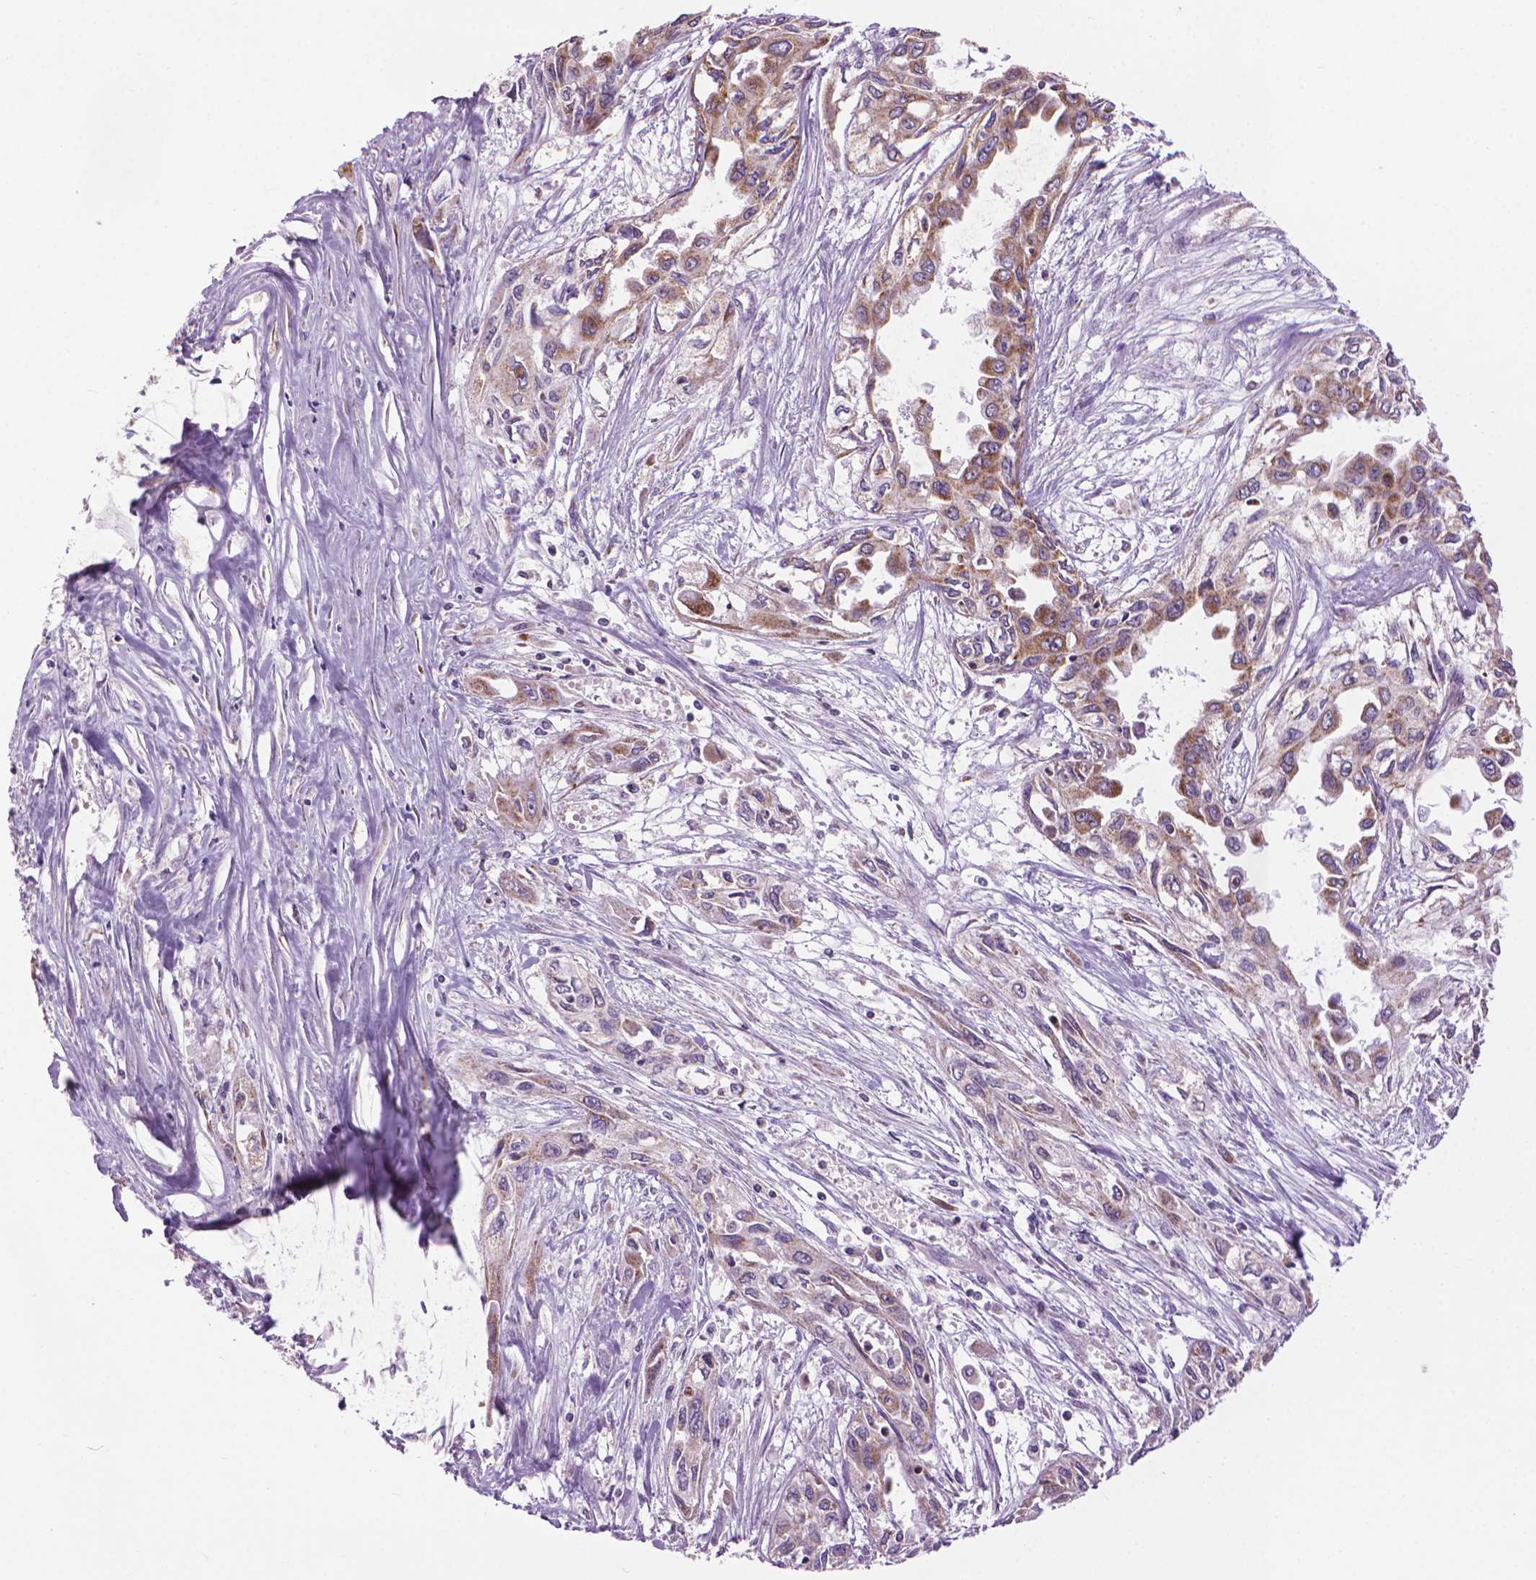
{"staining": {"intensity": "moderate", "quantity": "<25%", "location": "cytoplasmic/membranous"}, "tissue": "pancreatic cancer", "cell_type": "Tumor cells", "image_type": "cancer", "snomed": [{"axis": "morphology", "description": "Adenocarcinoma, NOS"}, {"axis": "topography", "description": "Pancreas"}], "caption": "A brown stain highlights moderate cytoplasmic/membranous expression of a protein in human pancreatic cancer tumor cells.", "gene": "VDAC1", "patient": {"sex": "female", "age": 55}}